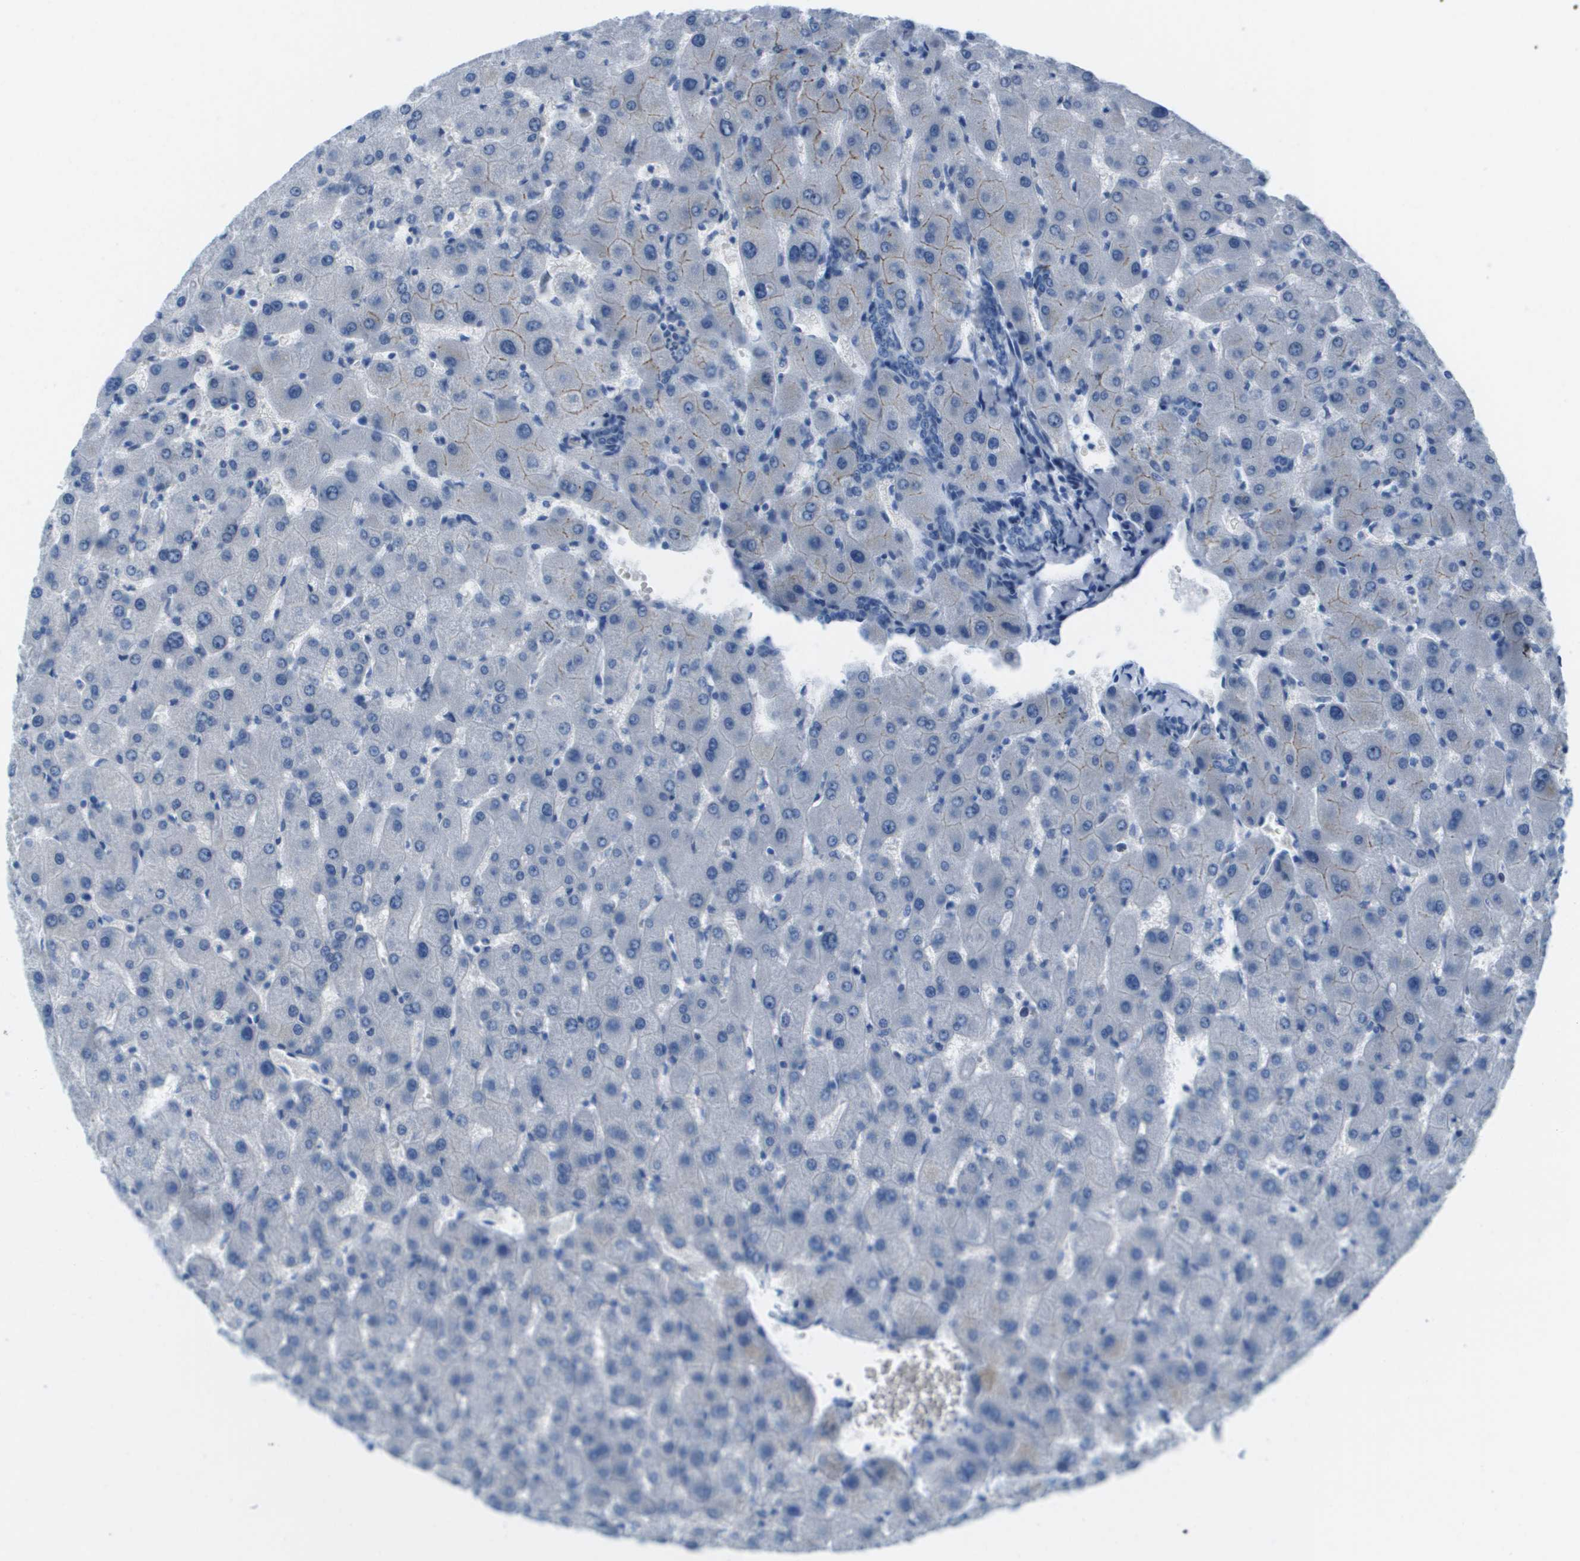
{"staining": {"intensity": "negative", "quantity": "none", "location": "none"}, "tissue": "liver", "cell_type": "Cholangiocytes", "image_type": "normal", "snomed": [{"axis": "morphology", "description": "Normal tissue, NOS"}, {"axis": "topography", "description": "Liver"}], "caption": "The IHC photomicrograph has no significant staining in cholangiocytes of liver. Brightfield microscopy of immunohistochemistry (IHC) stained with DAB (3,3'-diaminobenzidine) (brown) and hematoxylin (blue), captured at high magnification.", "gene": "CDHR2", "patient": {"sex": "female", "age": 63}}